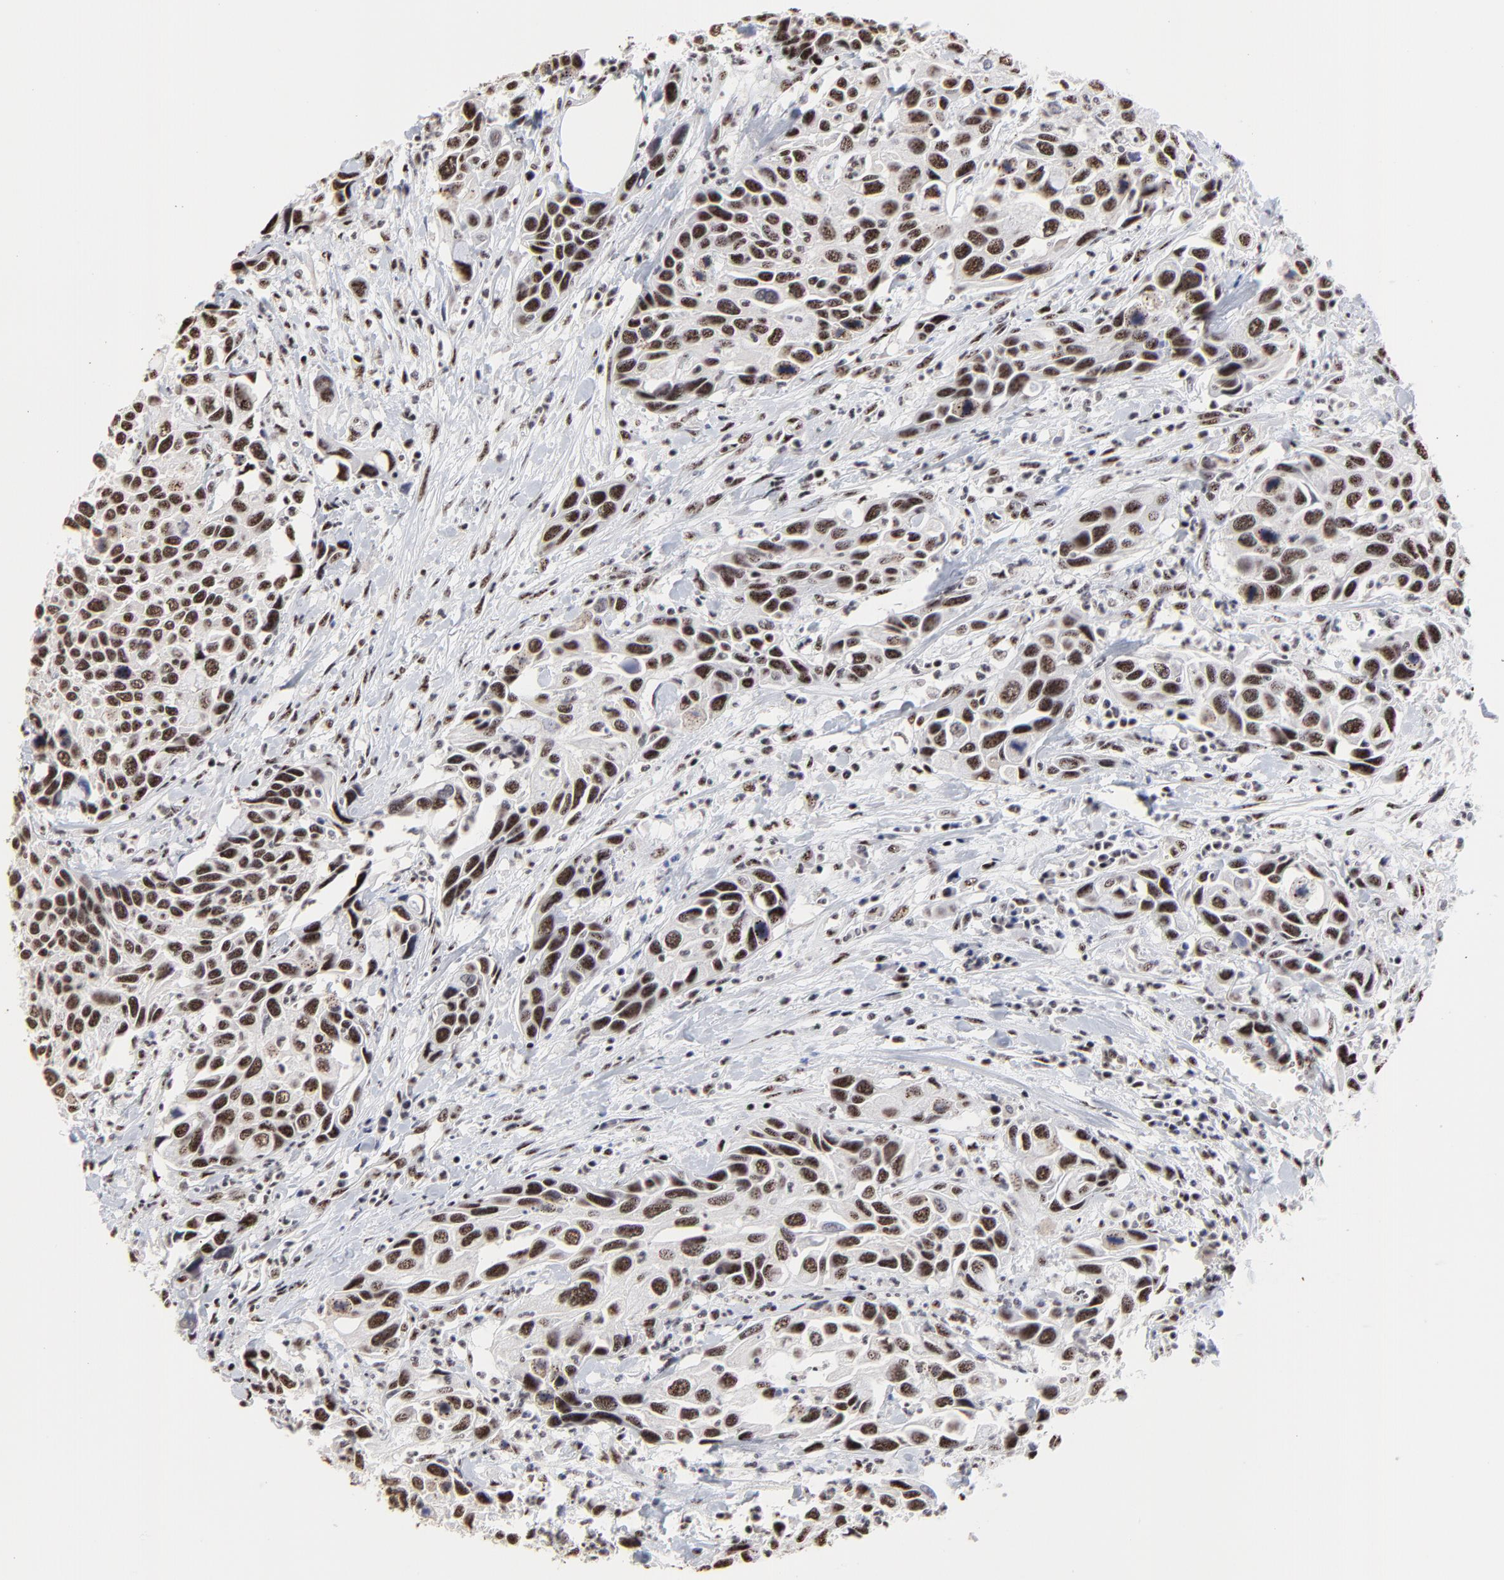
{"staining": {"intensity": "weak", "quantity": ">75%", "location": "nuclear"}, "tissue": "urothelial cancer", "cell_type": "Tumor cells", "image_type": "cancer", "snomed": [{"axis": "morphology", "description": "Urothelial carcinoma, High grade"}, {"axis": "topography", "description": "Urinary bladder"}], "caption": "Protein expression analysis of high-grade urothelial carcinoma exhibits weak nuclear staining in about >75% of tumor cells.", "gene": "MBD4", "patient": {"sex": "male", "age": 66}}